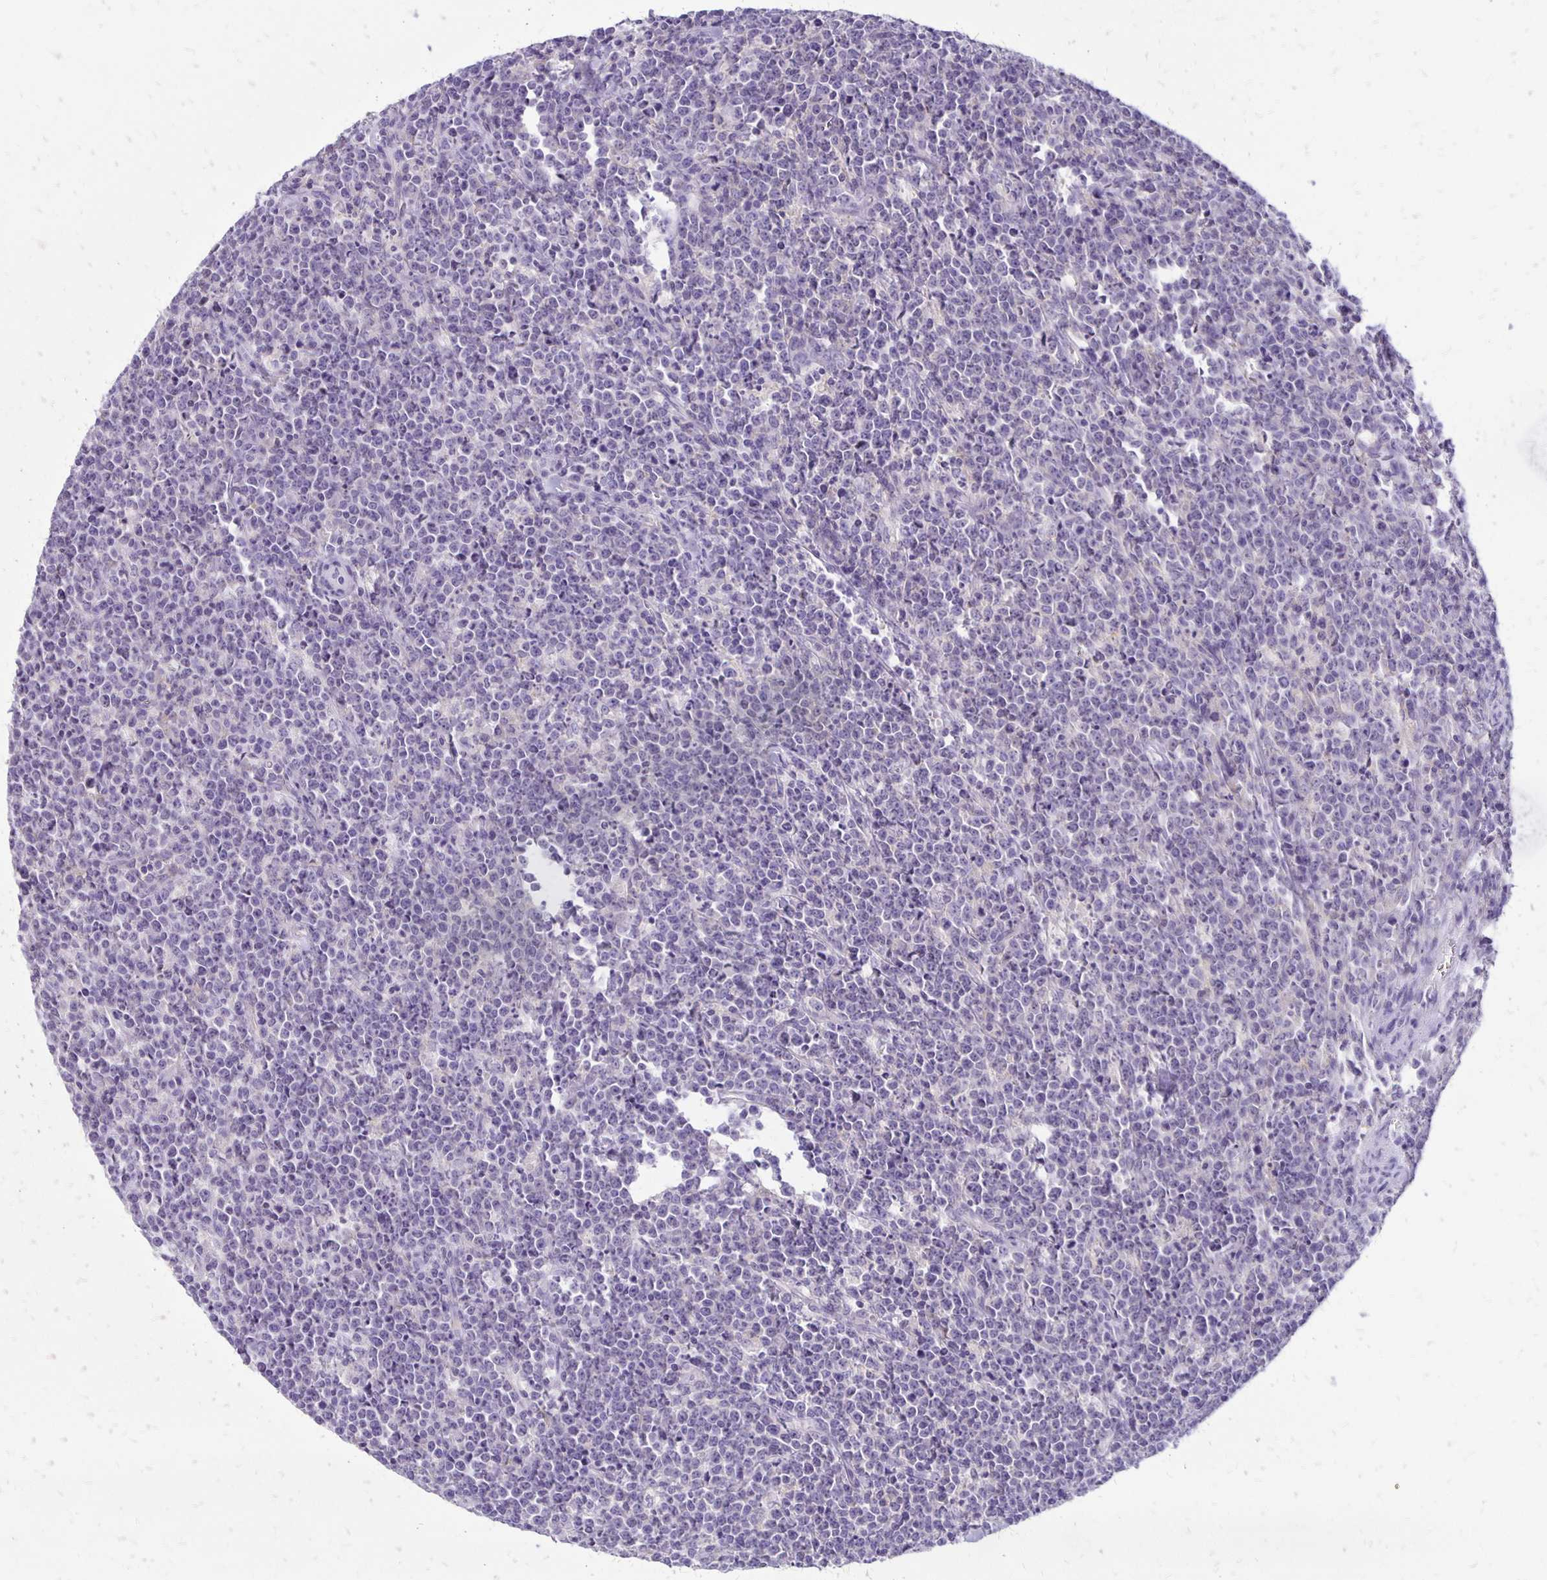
{"staining": {"intensity": "negative", "quantity": "none", "location": "none"}, "tissue": "lymphoma", "cell_type": "Tumor cells", "image_type": "cancer", "snomed": [{"axis": "morphology", "description": "Malignant lymphoma, non-Hodgkin's type, High grade"}, {"axis": "topography", "description": "Small intestine"}], "caption": "Immunohistochemistry (IHC) image of malignant lymphoma, non-Hodgkin's type (high-grade) stained for a protein (brown), which exhibits no staining in tumor cells.", "gene": "ANKRD45", "patient": {"sex": "female", "age": 56}}